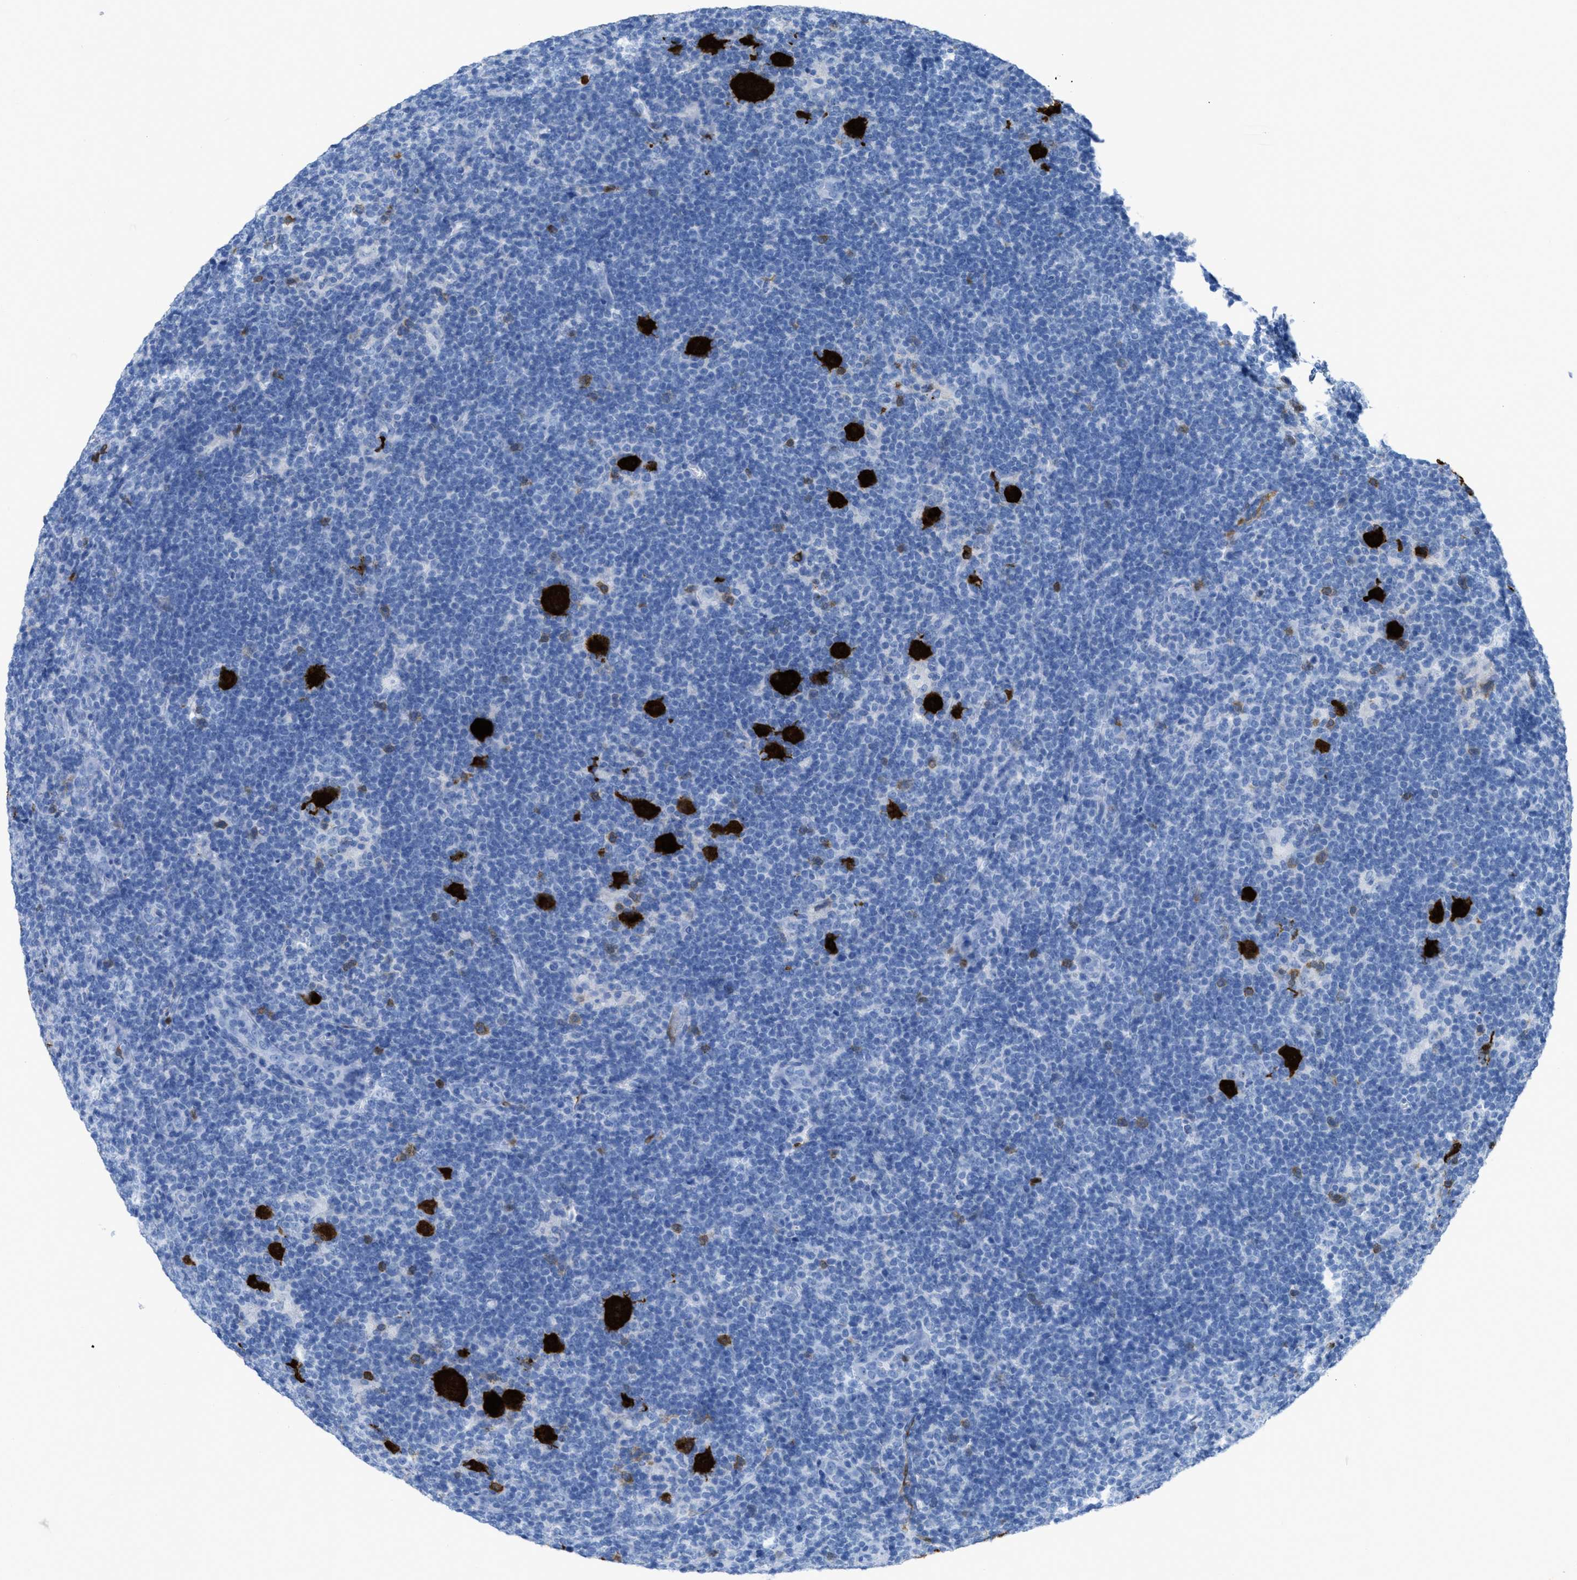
{"staining": {"intensity": "moderate", "quantity": "<25%", "location": "cytoplasmic/membranous"}, "tissue": "lymphoma", "cell_type": "Tumor cells", "image_type": "cancer", "snomed": [{"axis": "morphology", "description": "Hodgkin's disease, NOS"}, {"axis": "topography", "description": "Lymph node"}], "caption": "The micrograph shows staining of Hodgkin's disease, revealing moderate cytoplasmic/membranous protein expression (brown color) within tumor cells.", "gene": "CDKN2A", "patient": {"sex": "female", "age": 57}}